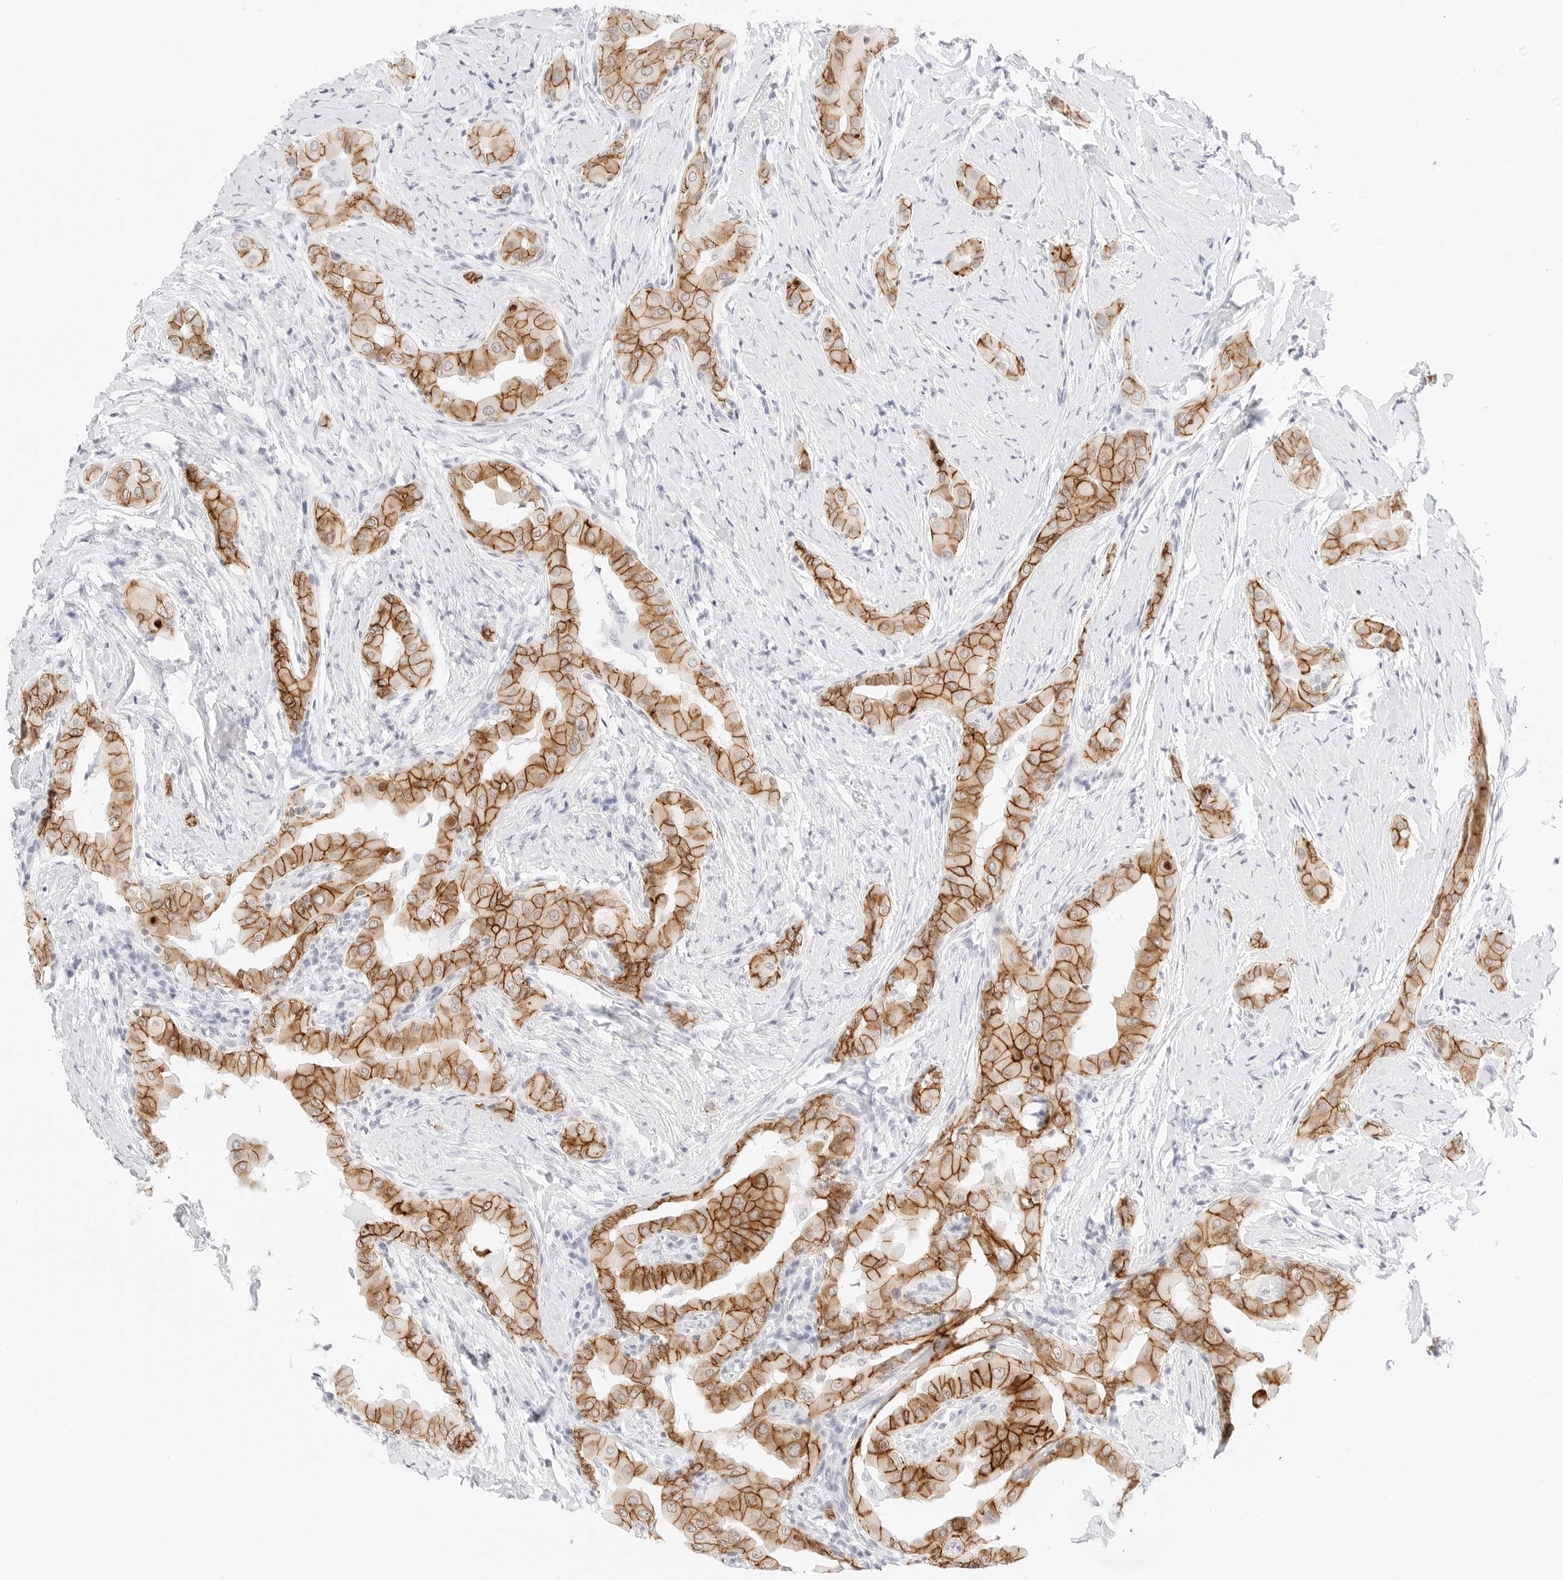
{"staining": {"intensity": "moderate", "quantity": ">75%", "location": "cytoplasmic/membranous"}, "tissue": "thyroid cancer", "cell_type": "Tumor cells", "image_type": "cancer", "snomed": [{"axis": "morphology", "description": "Papillary adenocarcinoma, NOS"}, {"axis": "topography", "description": "Thyroid gland"}], "caption": "Immunohistochemical staining of thyroid cancer (papillary adenocarcinoma) exhibits medium levels of moderate cytoplasmic/membranous protein staining in about >75% of tumor cells.", "gene": "CDH1", "patient": {"sex": "male", "age": 33}}